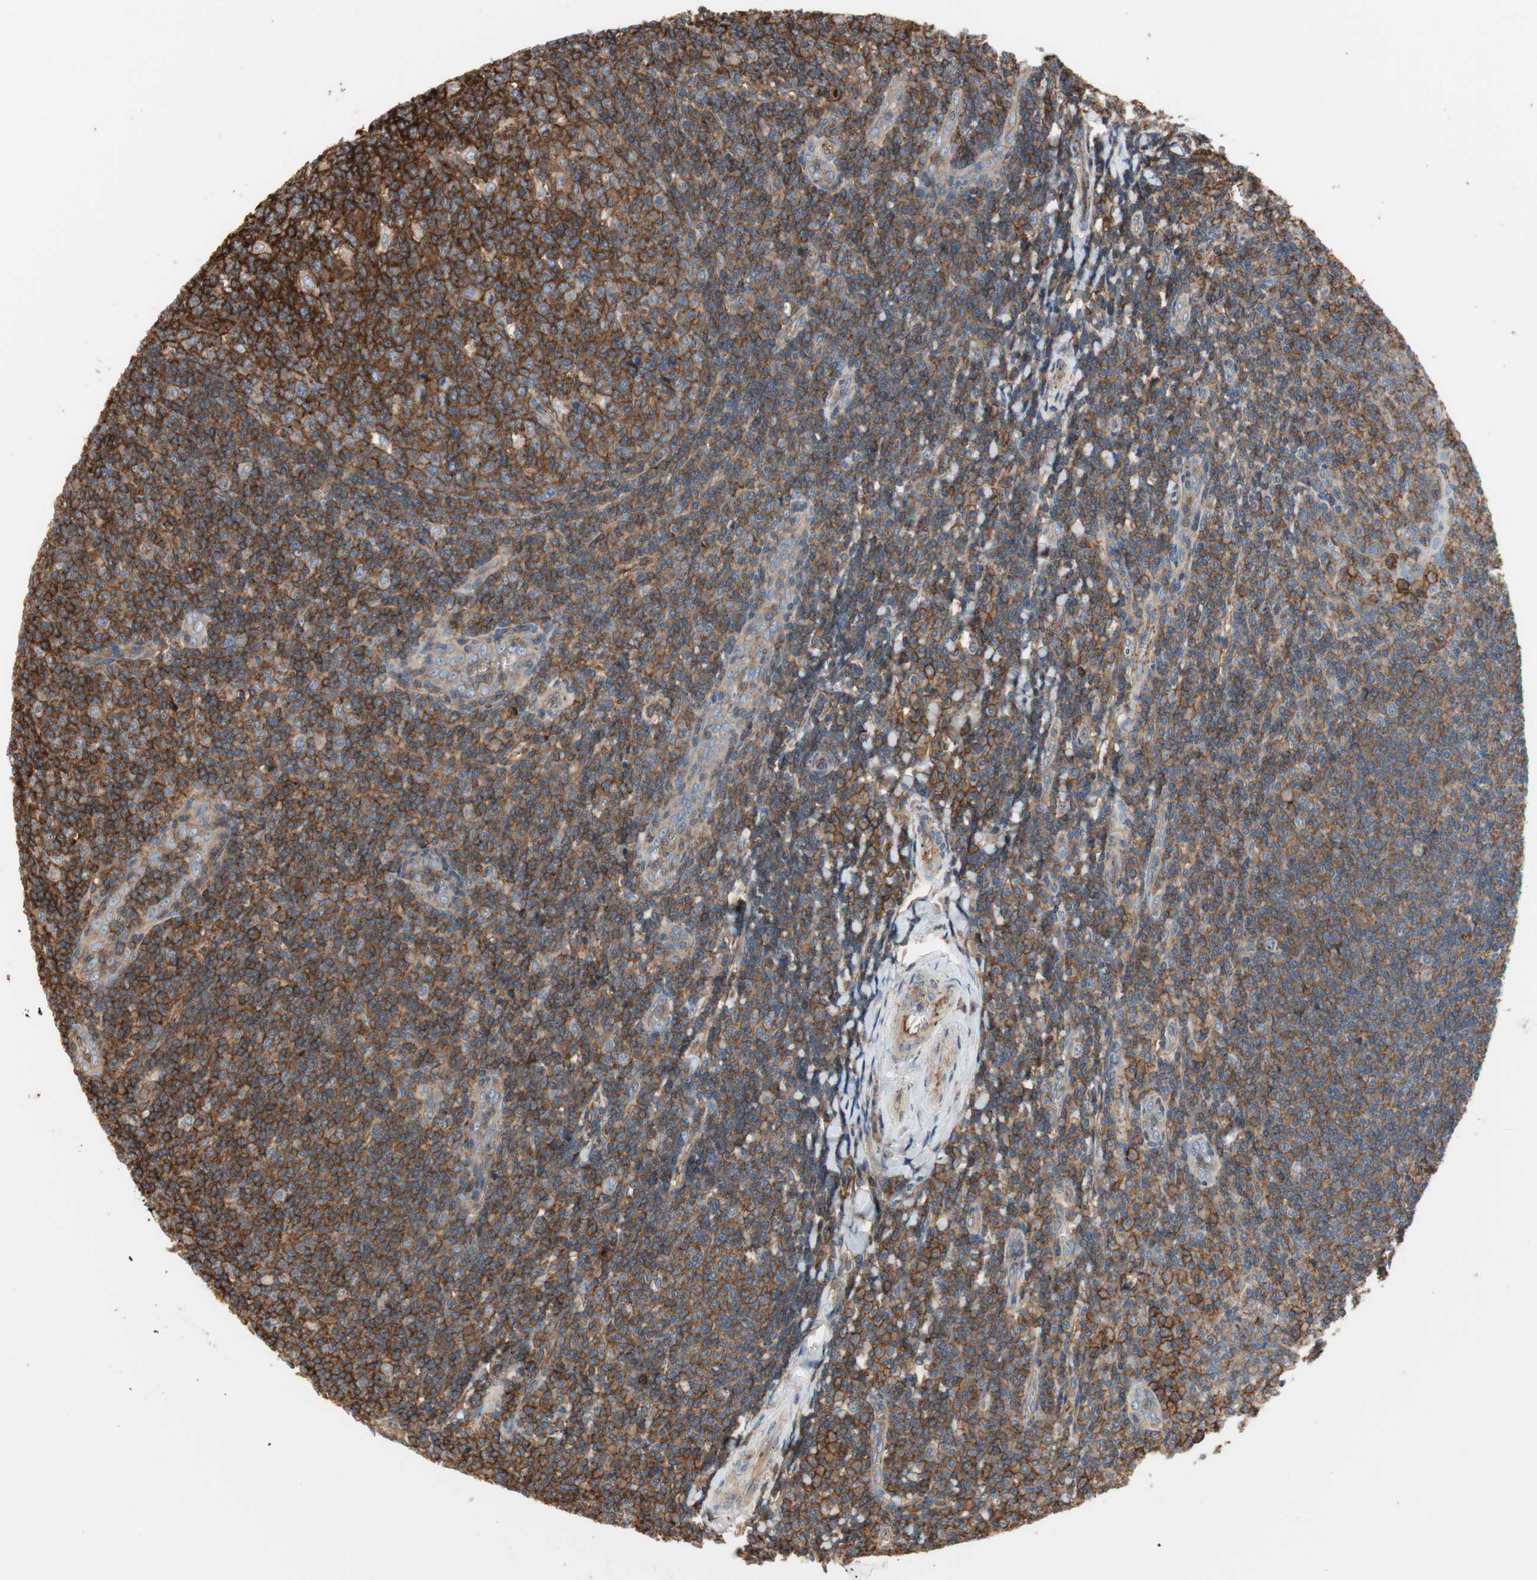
{"staining": {"intensity": "moderate", "quantity": ">75%", "location": "cytoplasmic/membranous"}, "tissue": "tonsil", "cell_type": "Germinal center cells", "image_type": "normal", "snomed": [{"axis": "morphology", "description": "Normal tissue, NOS"}, {"axis": "topography", "description": "Tonsil"}], "caption": "Immunohistochemistry photomicrograph of normal tonsil stained for a protein (brown), which reveals medium levels of moderate cytoplasmic/membranous positivity in about >75% of germinal center cells.", "gene": "IL1RL1", "patient": {"sex": "male", "age": 31}}